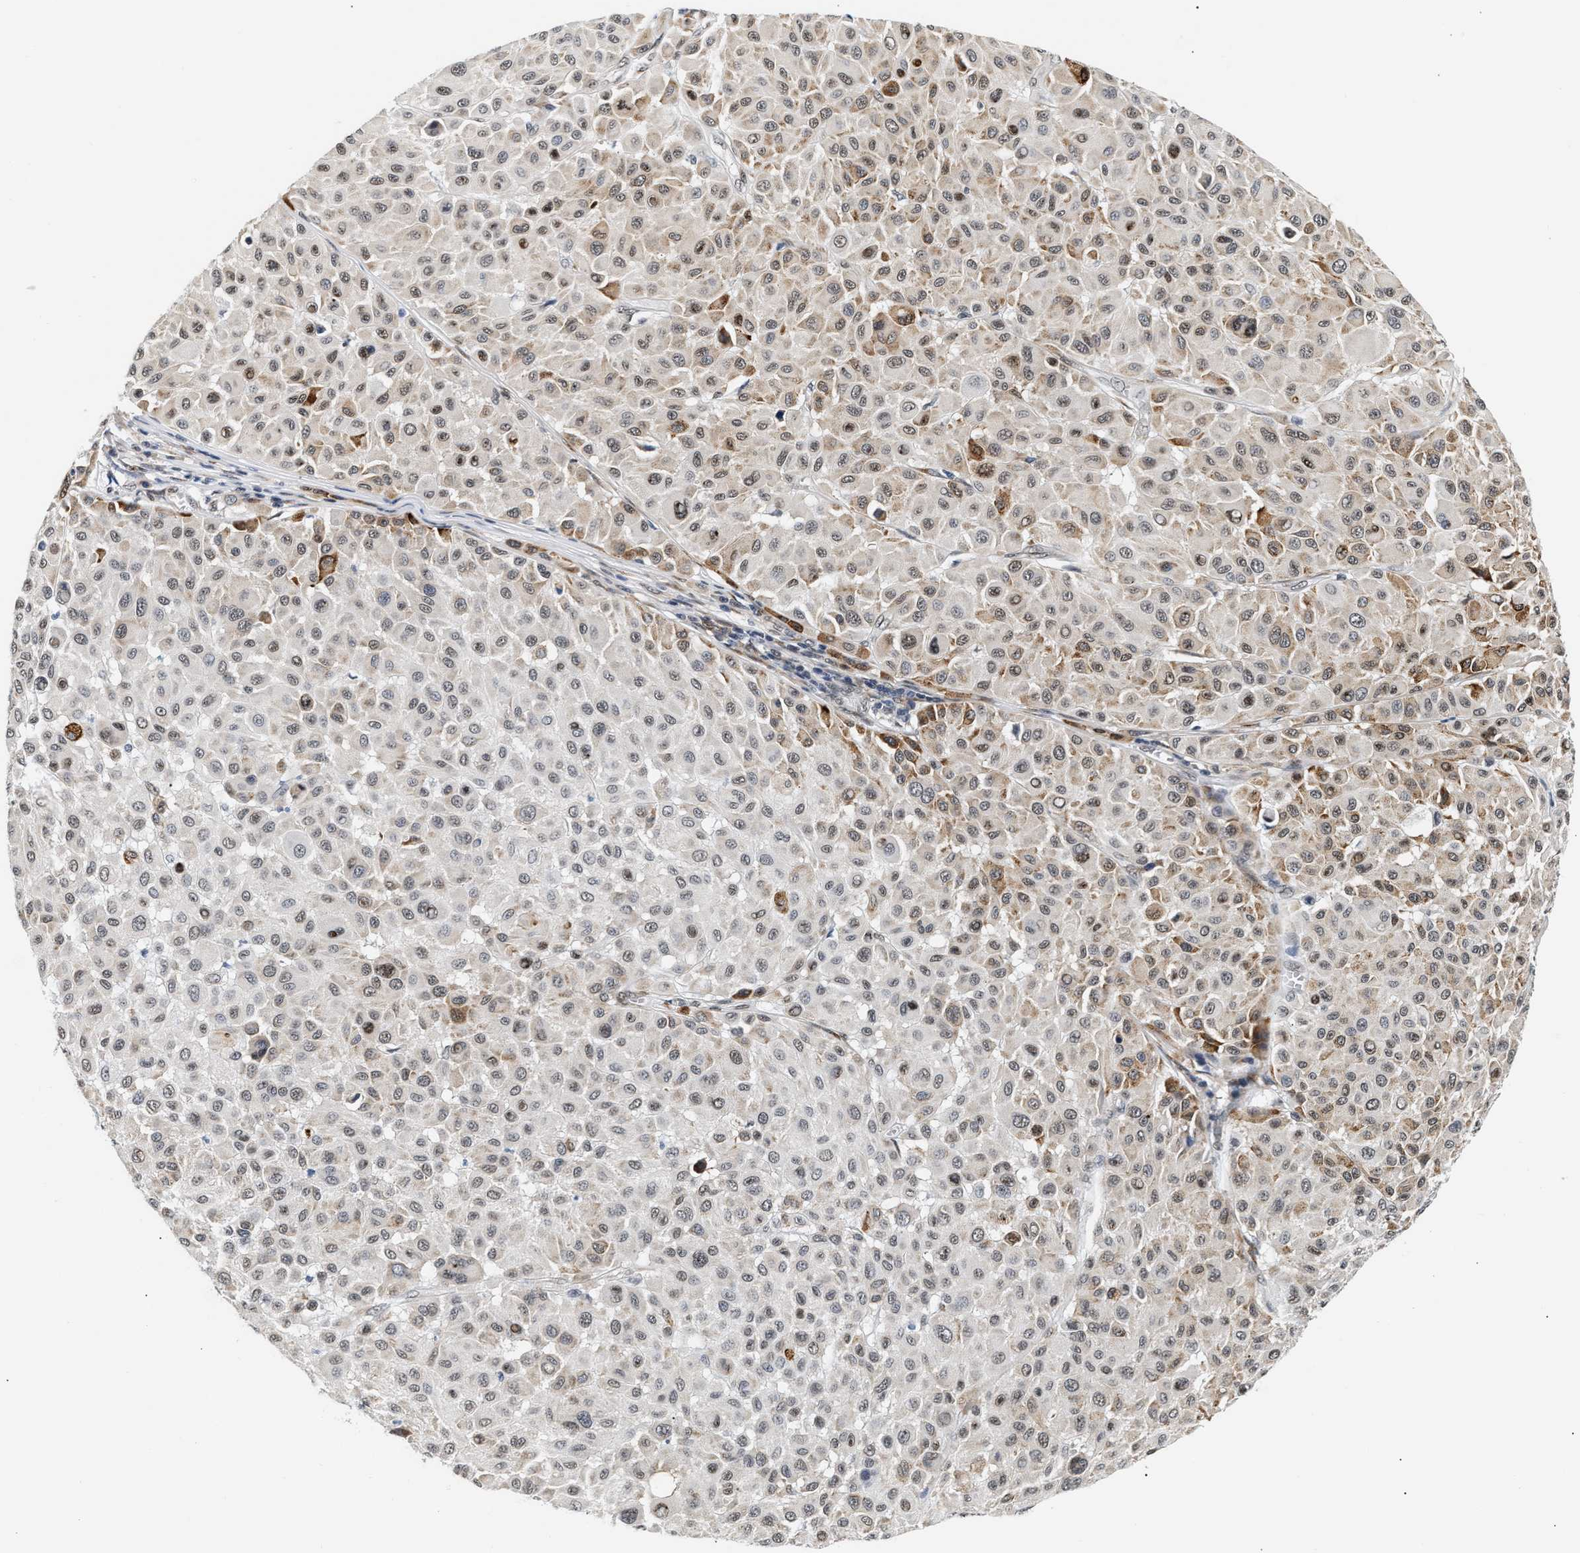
{"staining": {"intensity": "moderate", "quantity": "25%-75%", "location": "cytoplasmic/membranous,nuclear"}, "tissue": "melanoma", "cell_type": "Tumor cells", "image_type": "cancer", "snomed": [{"axis": "morphology", "description": "Malignant melanoma, Metastatic site"}, {"axis": "topography", "description": "Soft tissue"}], "caption": "An immunohistochemistry (IHC) image of tumor tissue is shown. Protein staining in brown labels moderate cytoplasmic/membranous and nuclear positivity in melanoma within tumor cells.", "gene": "THOC1", "patient": {"sex": "male", "age": 41}}